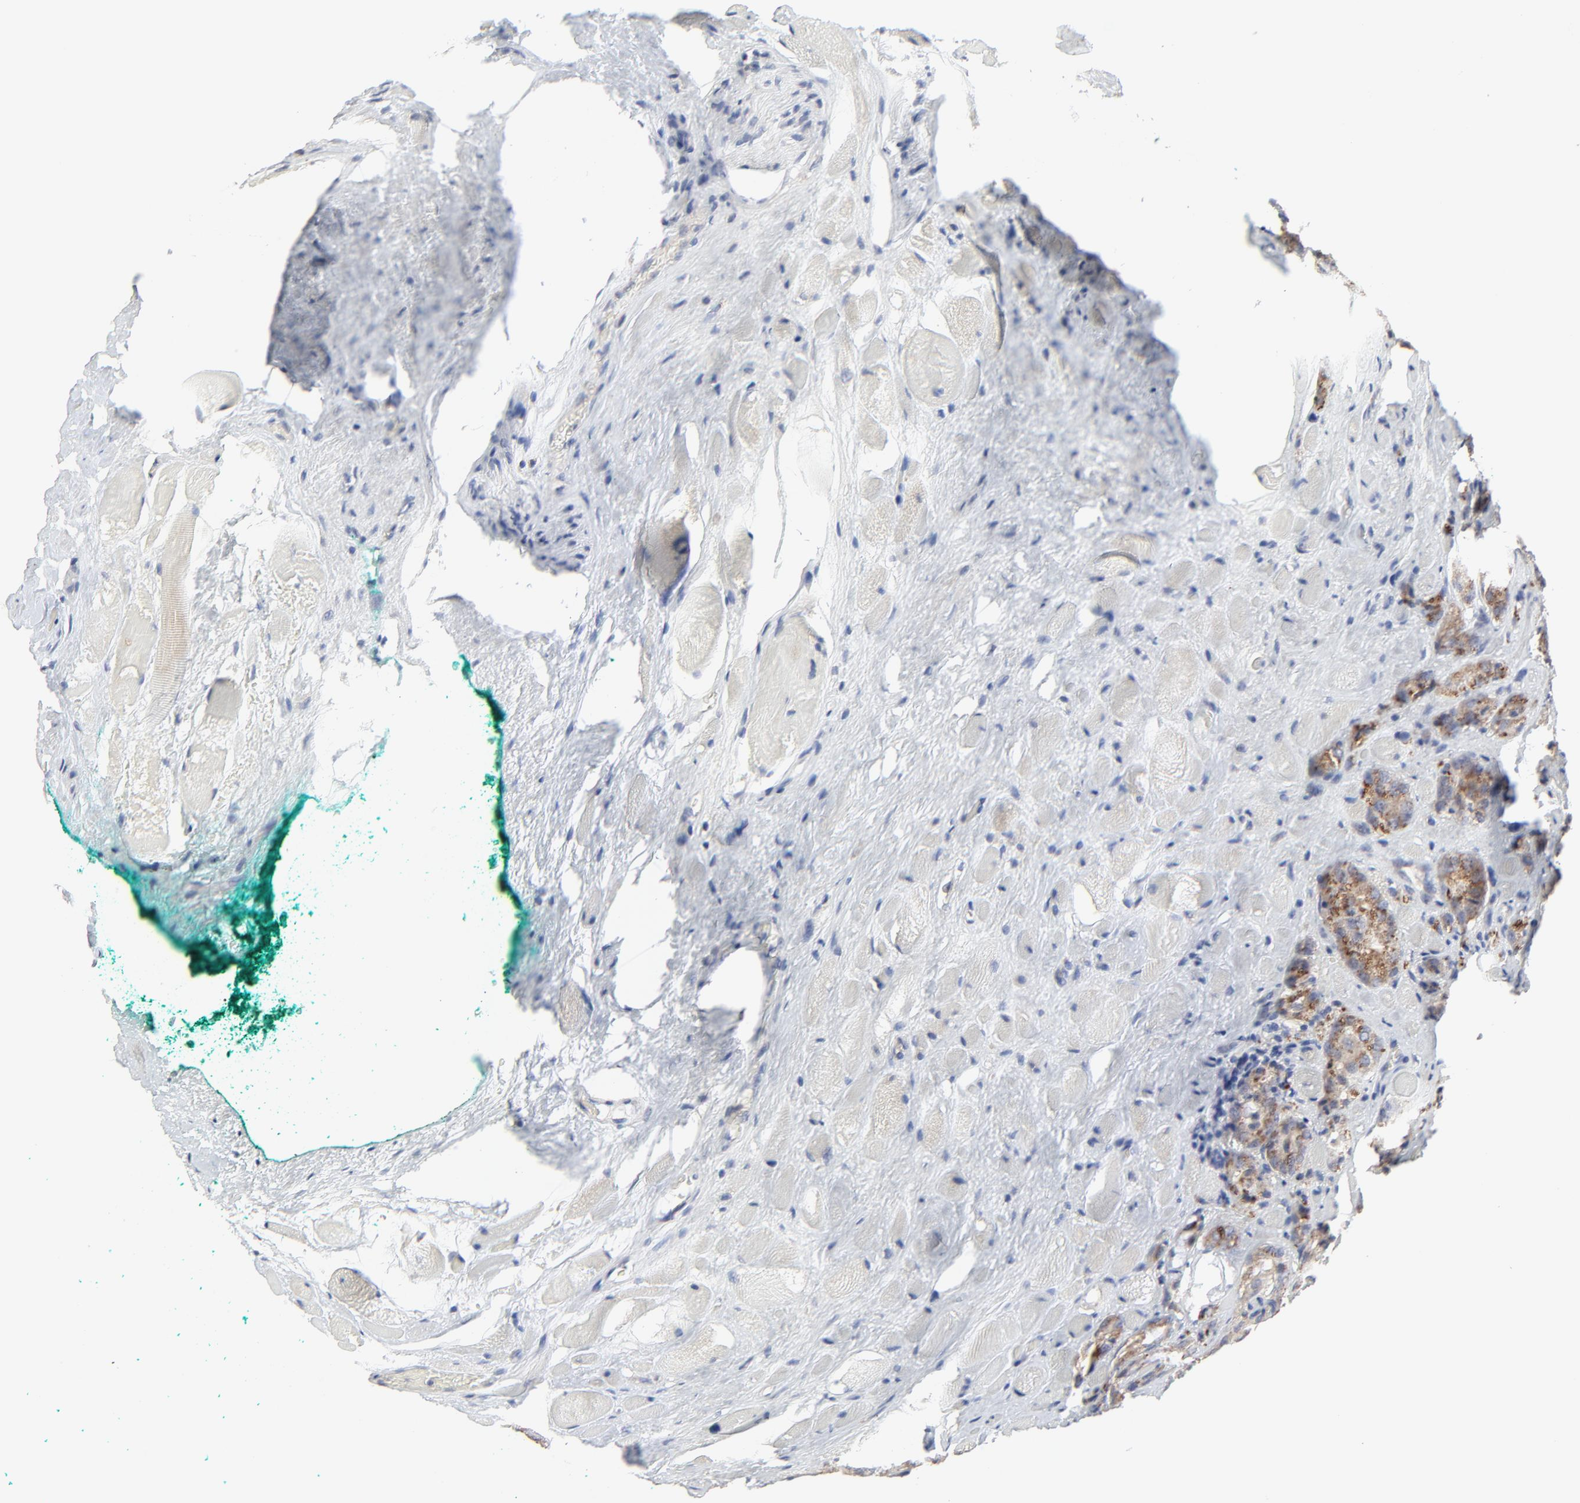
{"staining": {"intensity": "moderate", "quantity": ">75%", "location": "cytoplasmic/membranous"}, "tissue": "prostate cancer", "cell_type": "Tumor cells", "image_type": "cancer", "snomed": [{"axis": "morphology", "description": "Adenocarcinoma, Medium grade"}, {"axis": "topography", "description": "Prostate"}], "caption": "A medium amount of moderate cytoplasmic/membranous staining is identified in approximately >75% of tumor cells in prostate cancer (adenocarcinoma (medium-grade)) tissue. Using DAB (3,3'-diaminobenzidine) (brown) and hematoxylin (blue) stains, captured at high magnification using brightfield microscopy.", "gene": "DHRSX", "patient": {"sex": "male", "age": 60}}